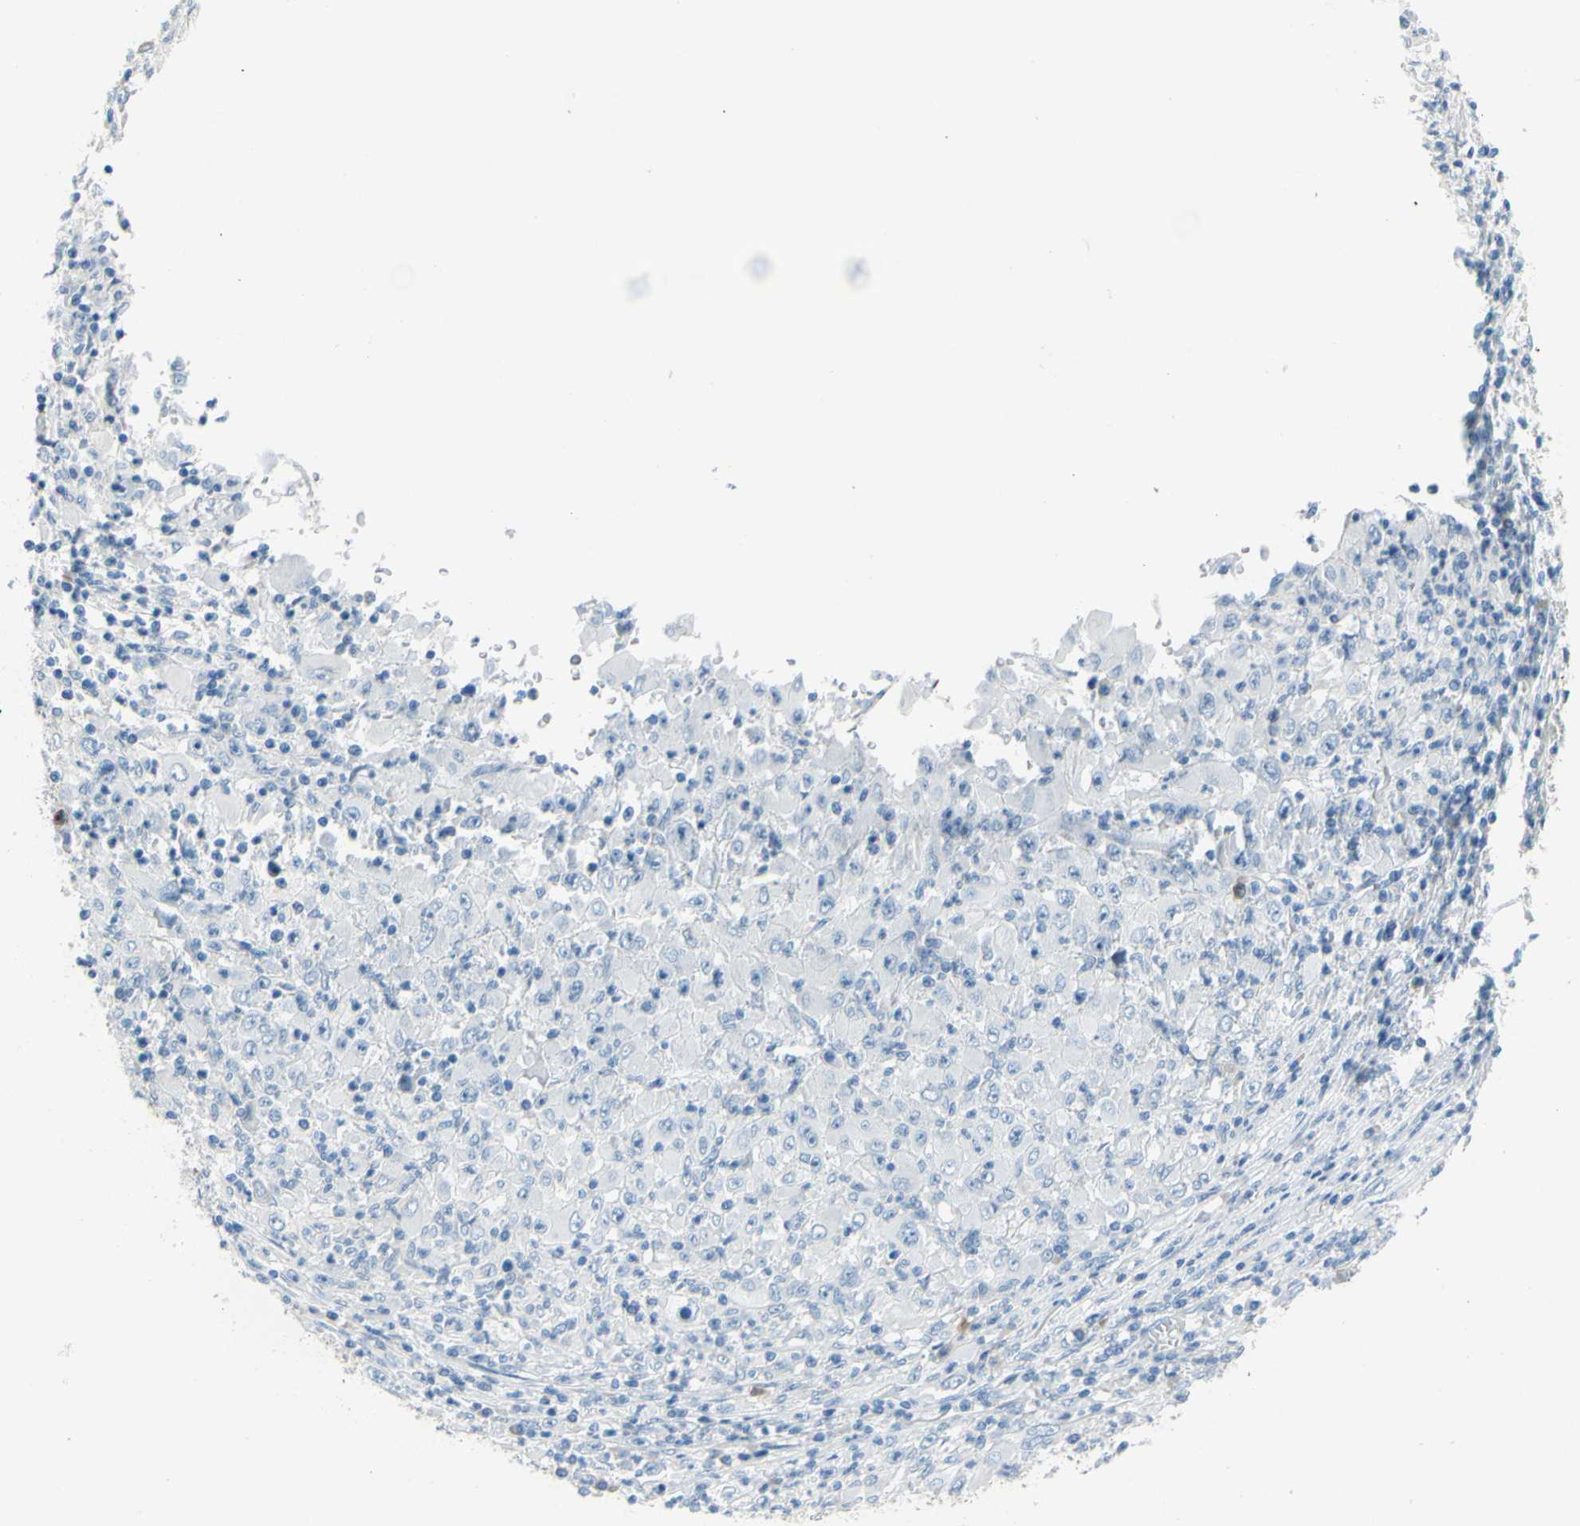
{"staining": {"intensity": "negative", "quantity": "none", "location": "none"}, "tissue": "melanoma", "cell_type": "Tumor cells", "image_type": "cancer", "snomed": [{"axis": "morphology", "description": "Malignant melanoma, Metastatic site"}, {"axis": "topography", "description": "Skin"}], "caption": "This micrograph is of malignant melanoma (metastatic site) stained with IHC to label a protein in brown with the nuclei are counter-stained blue. There is no staining in tumor cells.", "gene": "DCT", "patient": {"sex": "female", "age": 56}}